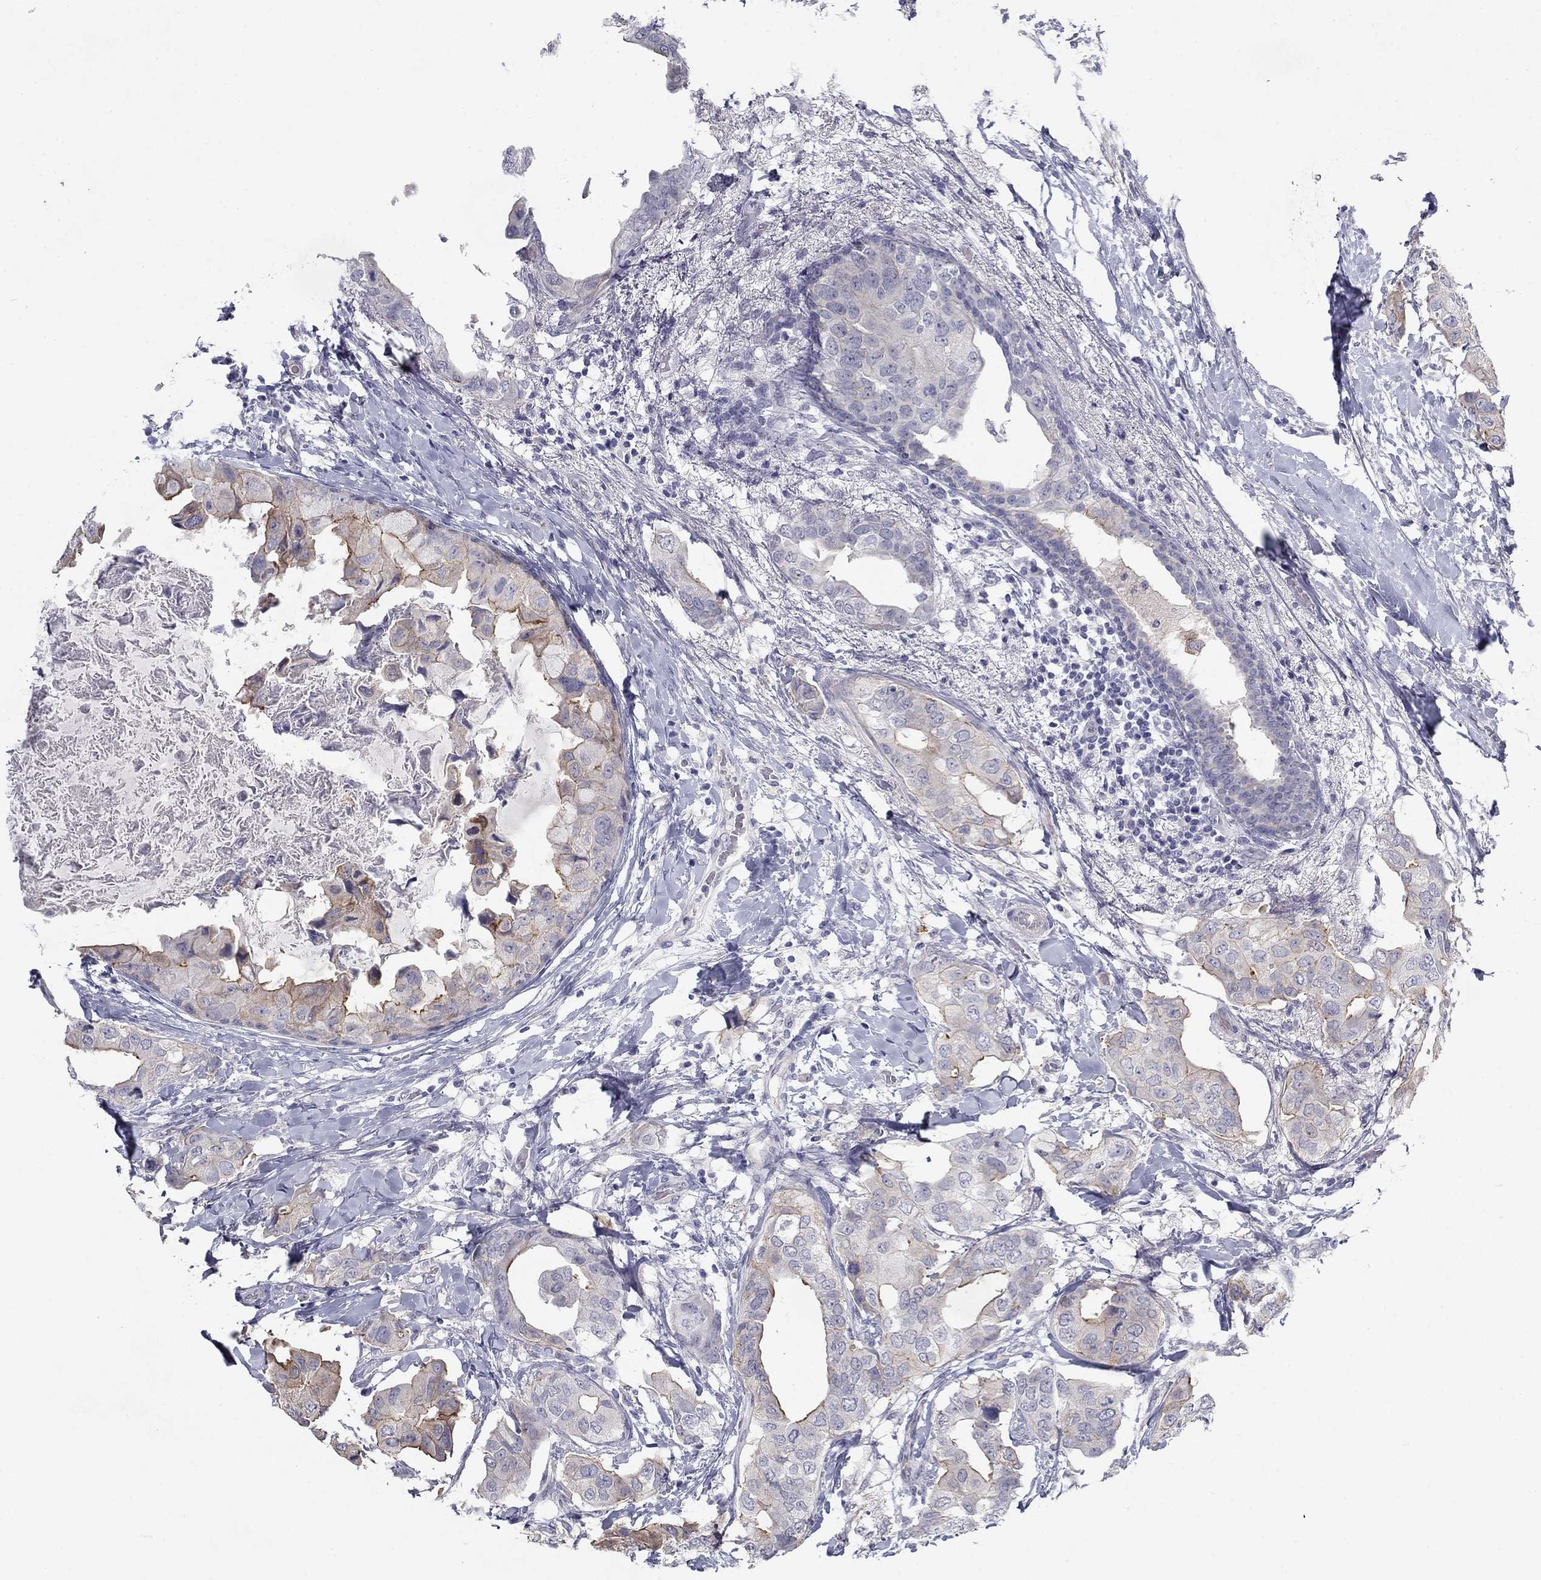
{"staining": {"intensity": "moderate", "quantity": "<25%", "location": "cytoplasmic/membranous"}, "tissue": "breast cancer", "cell_type": "Tumor cells", "image_type": "cancer", "snomed": [{"axis": "morphology", "description": "Normal tissue, NOS"}, {"axis": "morphology", "description": "Duct carcinoma"}, {"axis": "topography", "description": "Breast"}], "caption": "Tumor cells exhibit moderate cytoplasmic/membranous staining in about <25% of cells in invasive ductal carcinoma (breast).", "gene": "PLS1", "patient": {"sex": "female", "age": 40}}